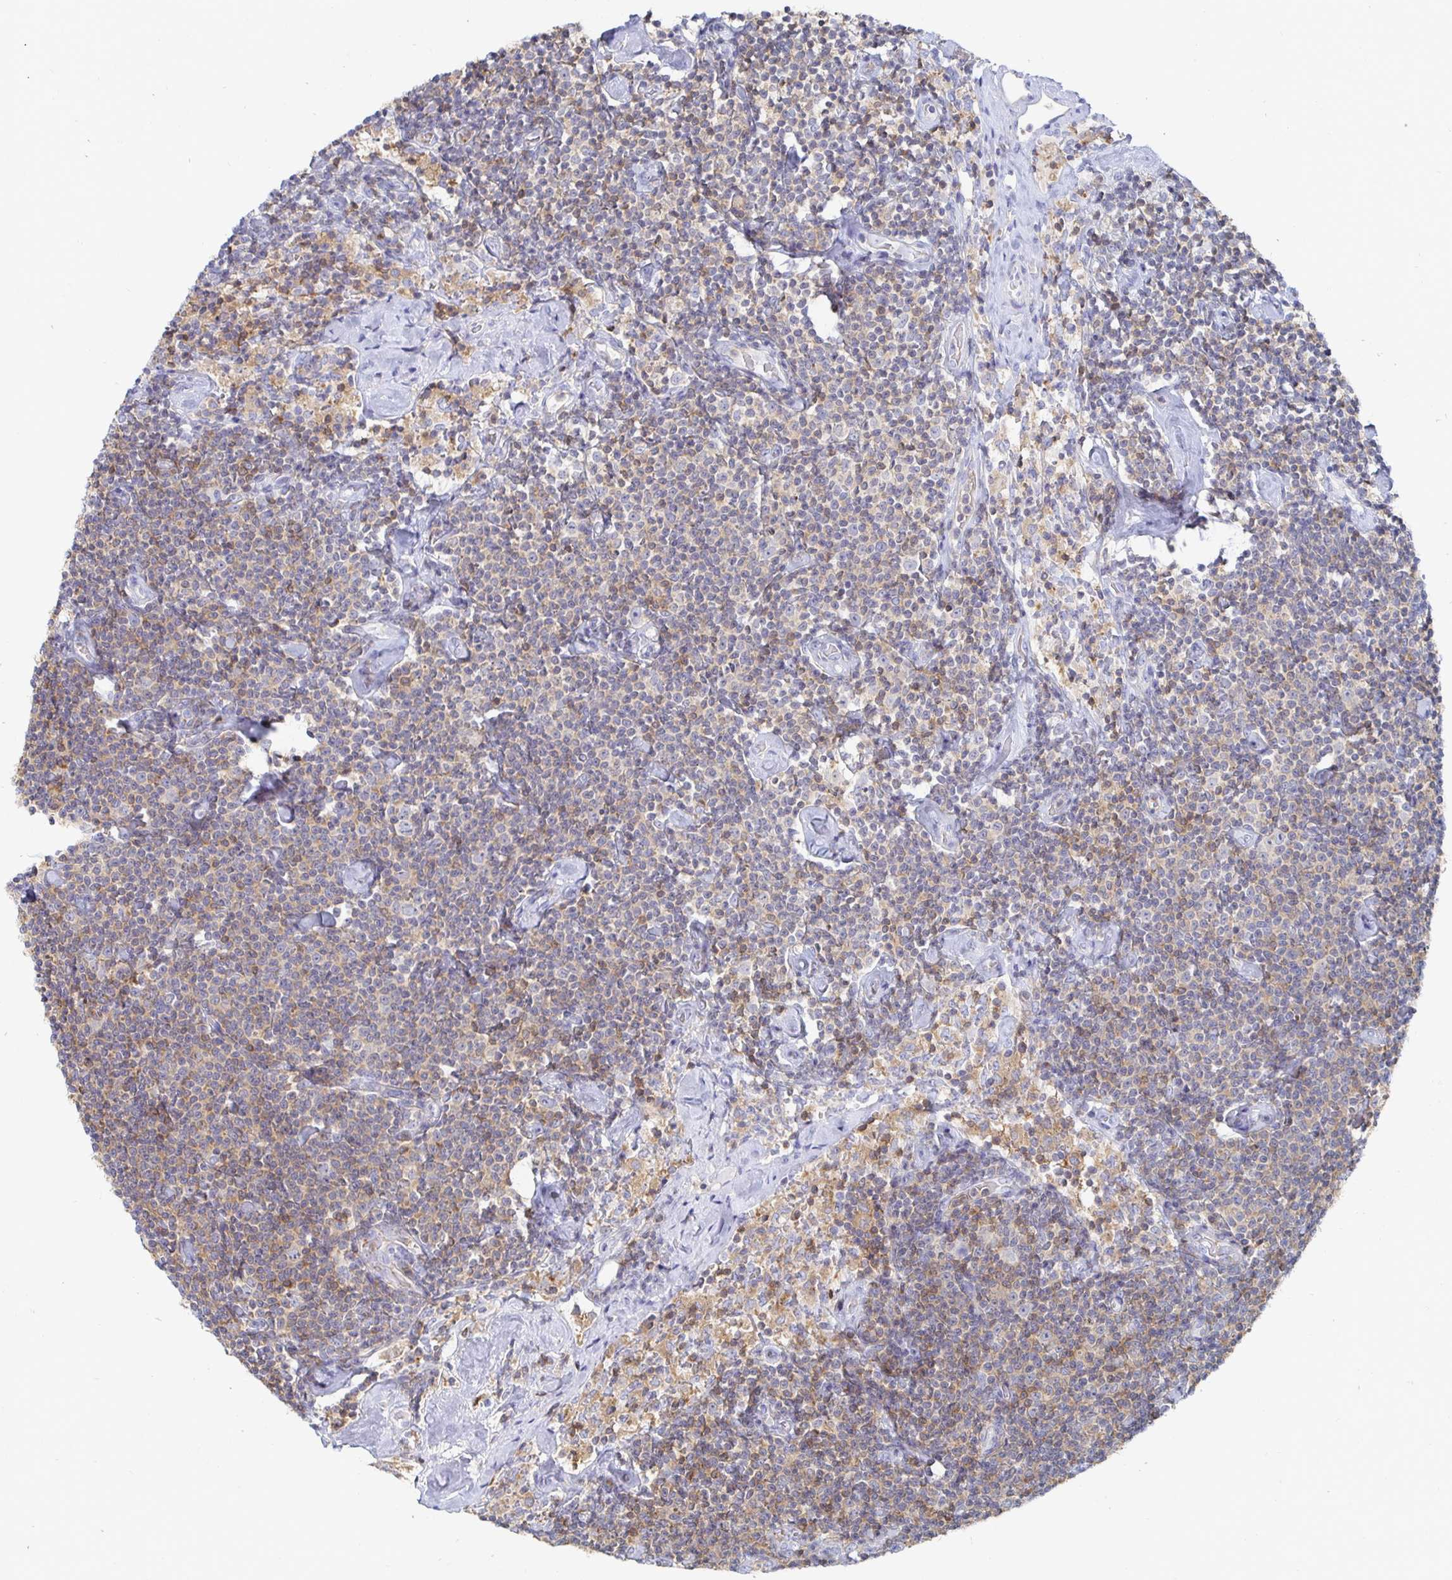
{"staining": {"intensity": "weak", "quantity": "<25%", "location": "cytoplasmic/membranous"}, "tissue": "lymphoma", "cell_type": "Tumor cells", "image_type": "cancer", "snomed": [{"axis": "morphology", "description": "Malignant lymphoma, non-Hodgkin's type, Low grade"}, {"axis": "topography", "description": "Lymph node"}], "caption": "This is an IHC histopathology image of human malignant lymphoma, non-Hodgkin's type (low-grade). There is no staining in tumor cells.", "gene": "PIK3CD", "patient": {"sex": "male", "age": 81}}